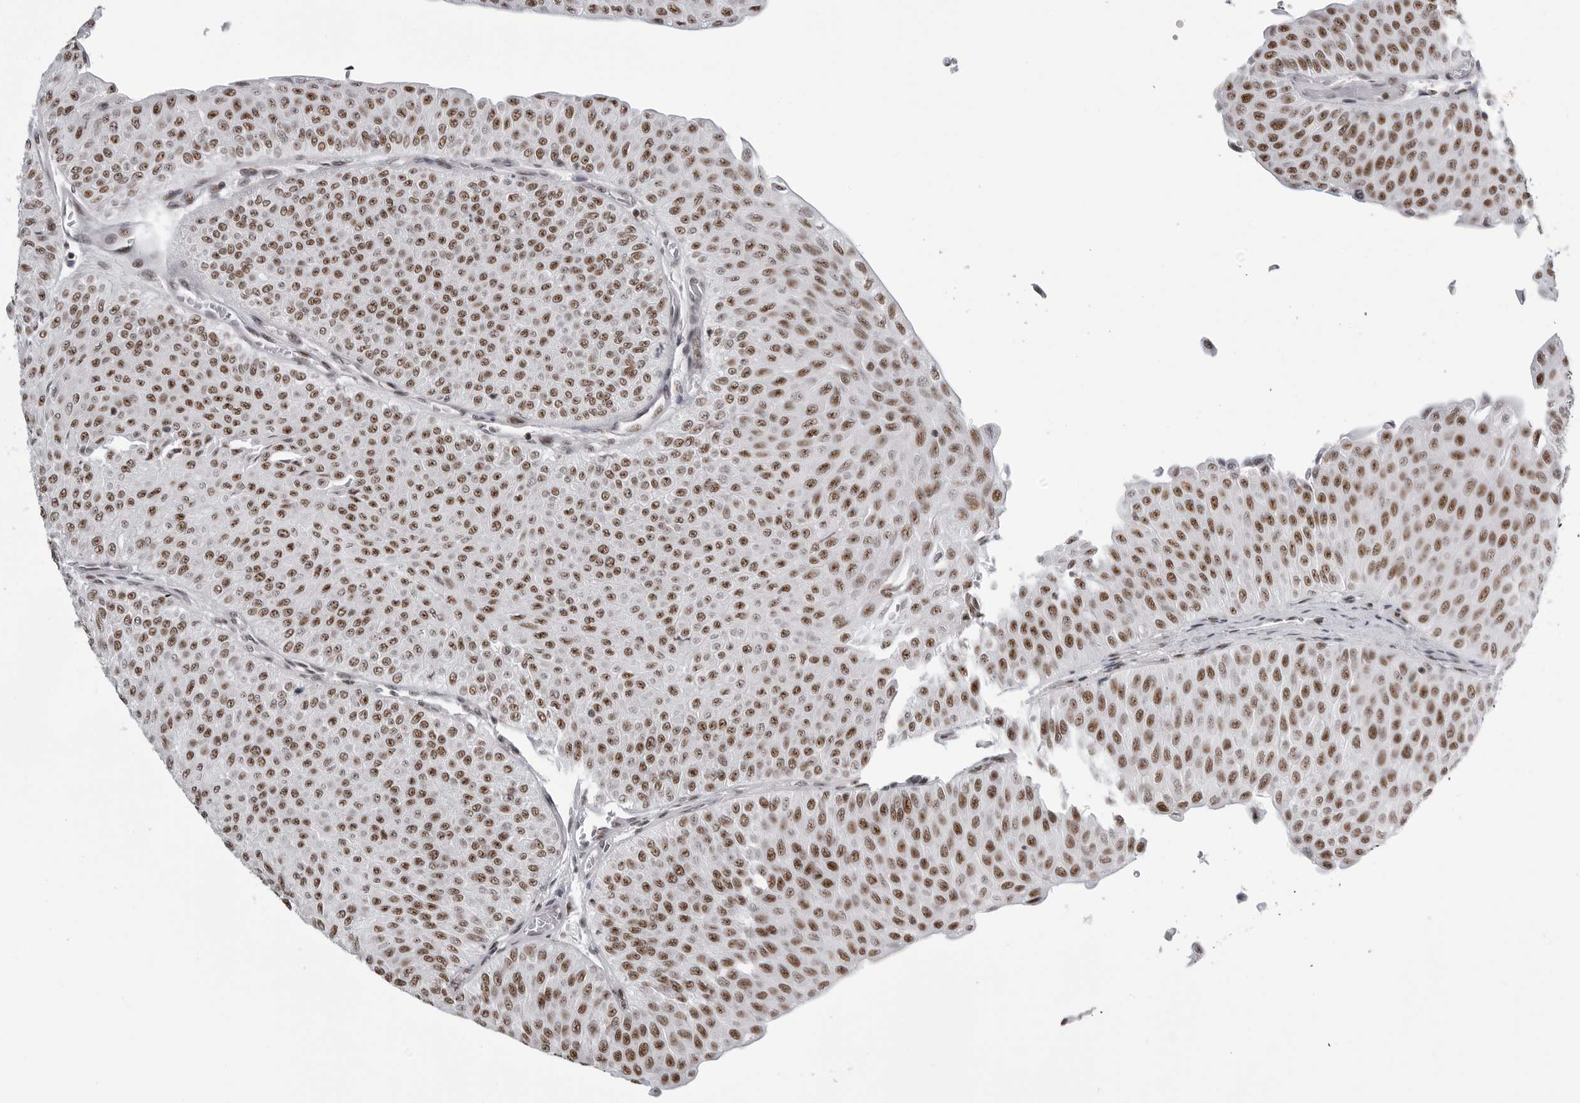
{"staining": {"intensity": "moderate", "quantity": "25%-75%", "location": "nuclear"}, "tissue": "urothelial cancer", "cell_type": "Tumor cells", "image_type": "cancer", "snomed": [{"axis": "morphology", "description": "Urothelial carcinoma, Low grade"}, {"axis": "topography", "description": "Urinary bladder"}], "caption": "Urothelial carcinoma (low-grade) stained with a brown dye shows moderate nuclear positive staining in approximately 25%-75% of tumor cells.", "gene": "WRAP53", "patient": {"sex": "male", "age": 78}}